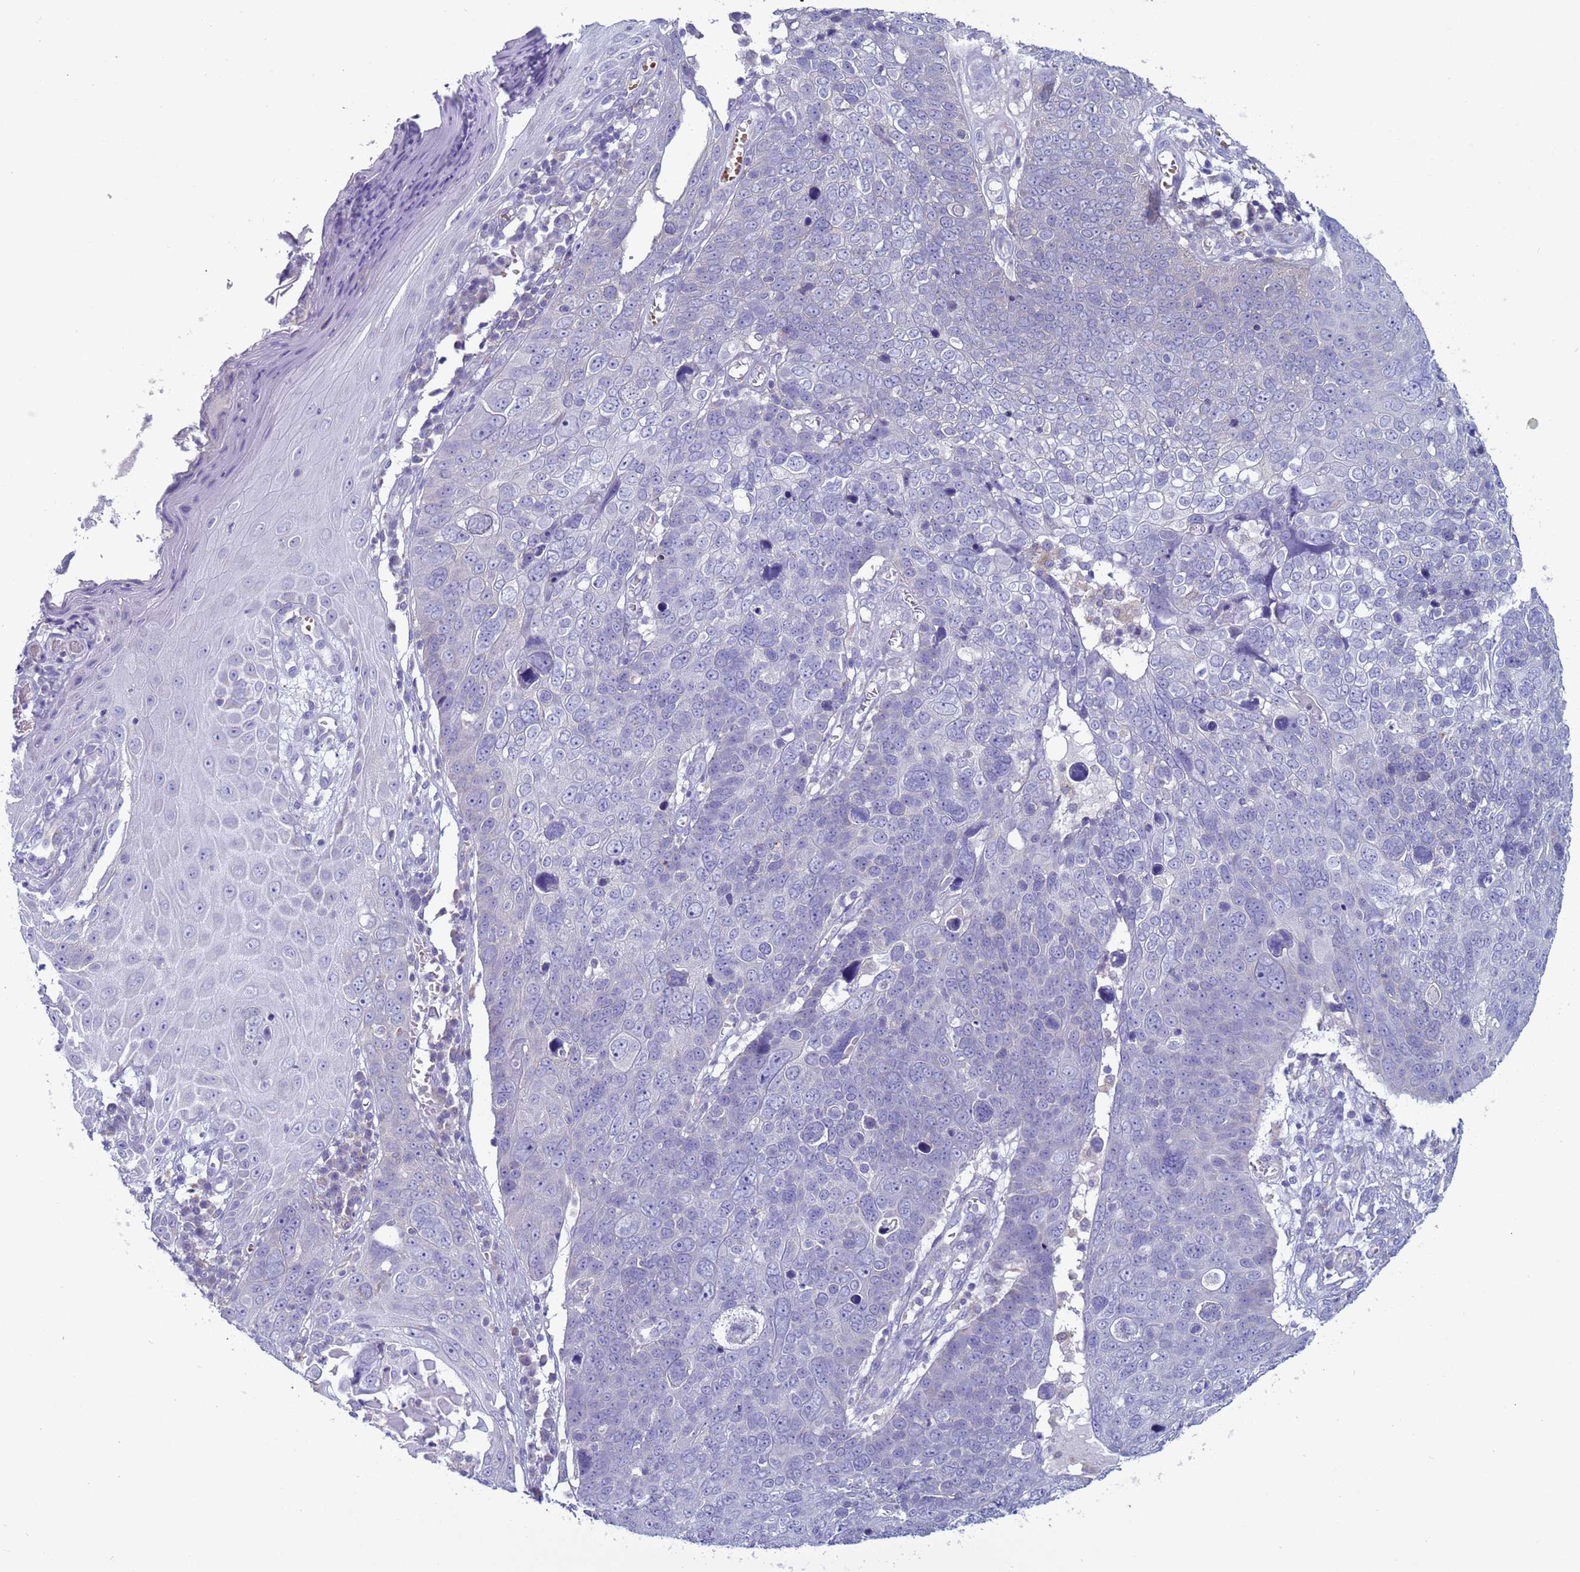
{"staining": {"intensity": "negative", "quantity": "none", "location": "none"}, "tissue": "skin cancer", "cell_type": "Tumor cells", "image_type": "cancer", "snomed": [{"axis": "morphology", "description": "Squamous cell carcinoma, NOS"}, {"axis": "topography", "description": "Skin"}], "caption": "Immunohistochemistry (IHC) of human skin squamous cell carcinoma exhibits no staining in tumor cells.", "gene": "ABHD17B", "patient": {"sex": "male", "age": 71}}